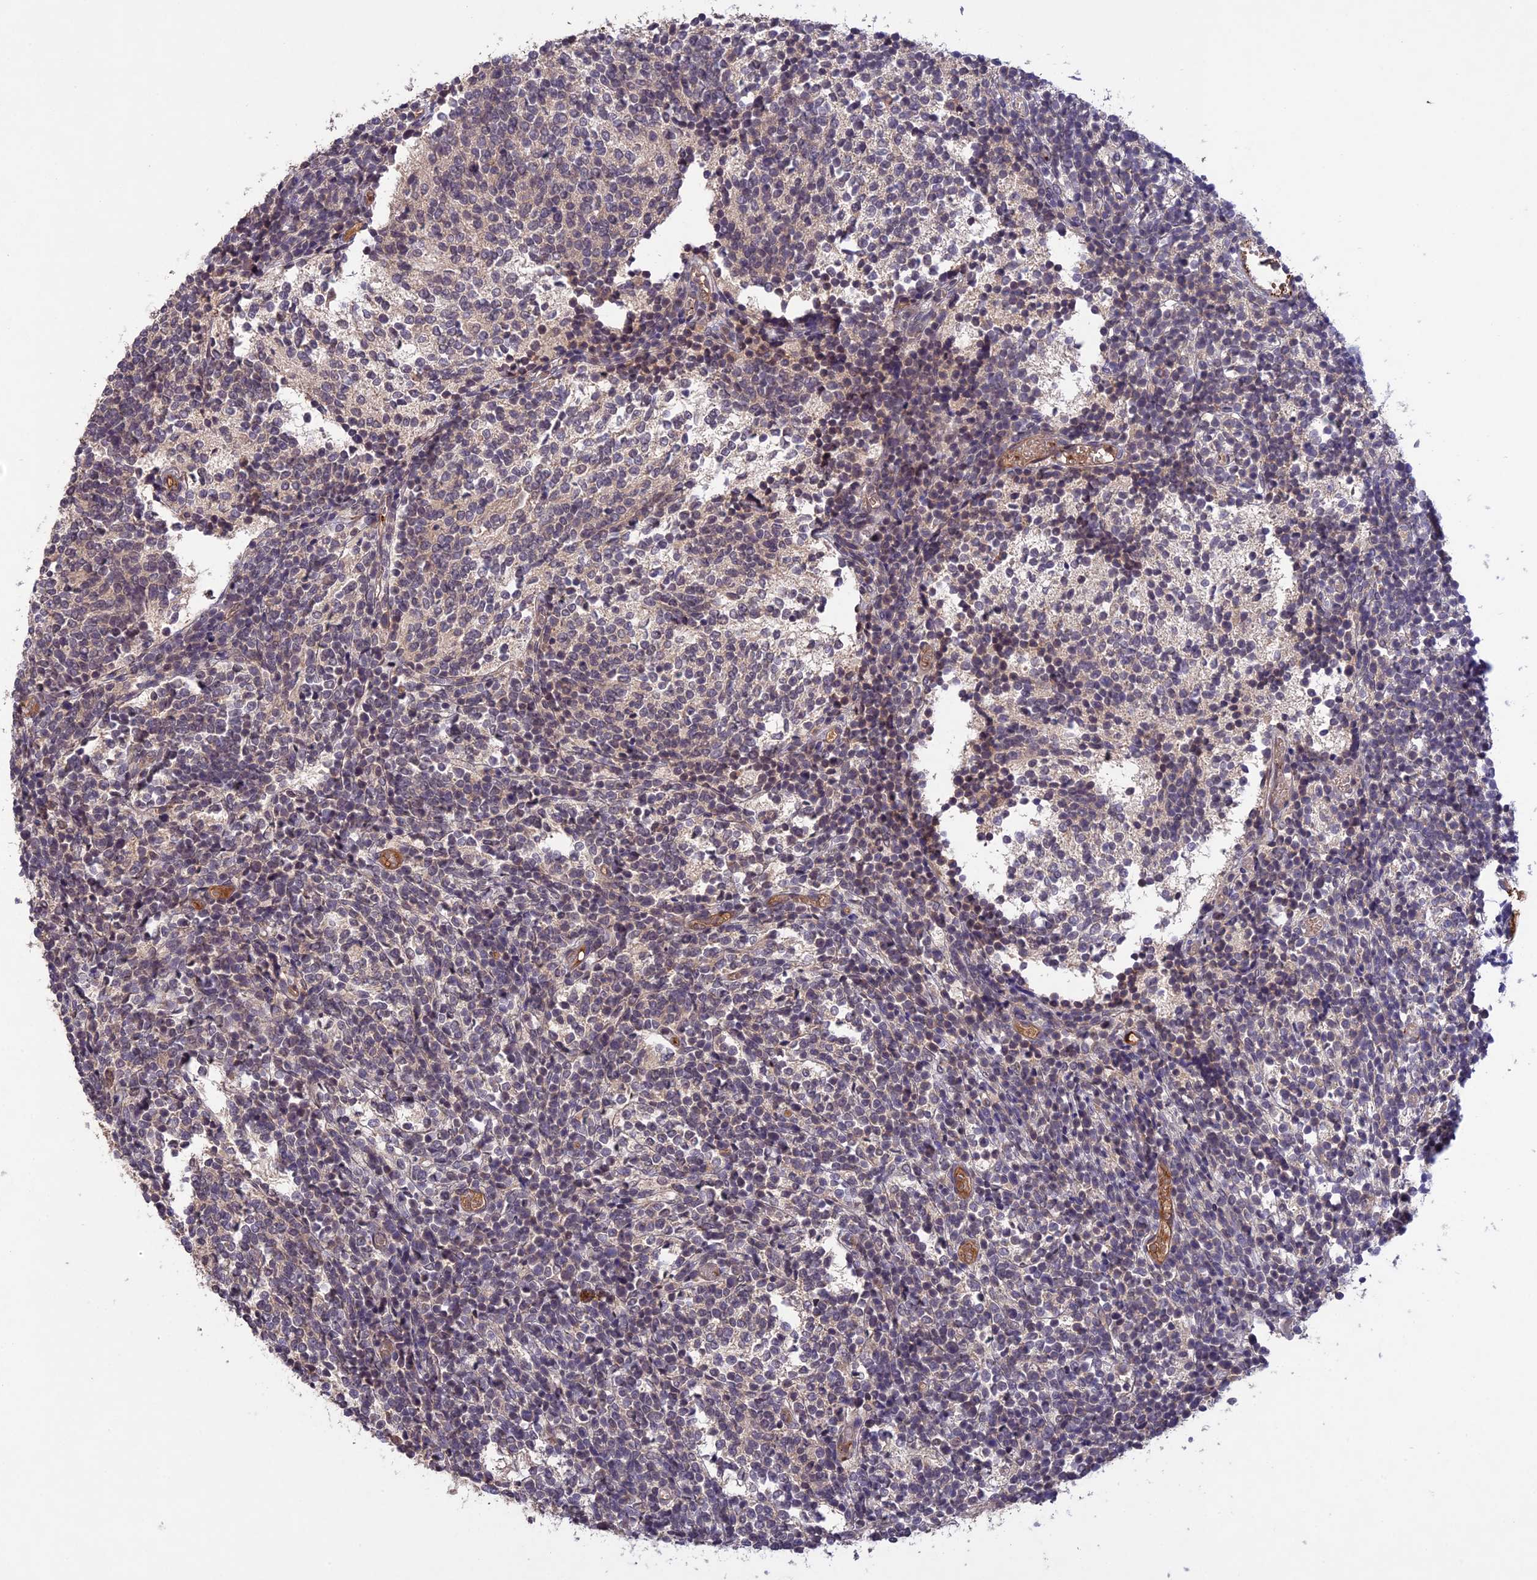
{"staining": {"intensity": "negative", "quantity": "none", "location": "none"}, "tissue": "glioma", "cell_type": "Tumor cells", "image_type": "cancer", "snomed": [{"axis": "morphology", "description": "Glioma, malignant, Low grade"}, {"axis": "topography", "description": "Brain"}], "caption": "Immunohistochemical staining of malignant glioma (low-grade) demonstrates no significant expression in tumor cells.", "gene": "ADO", "patient": {"sex": "female", "age": 1}}